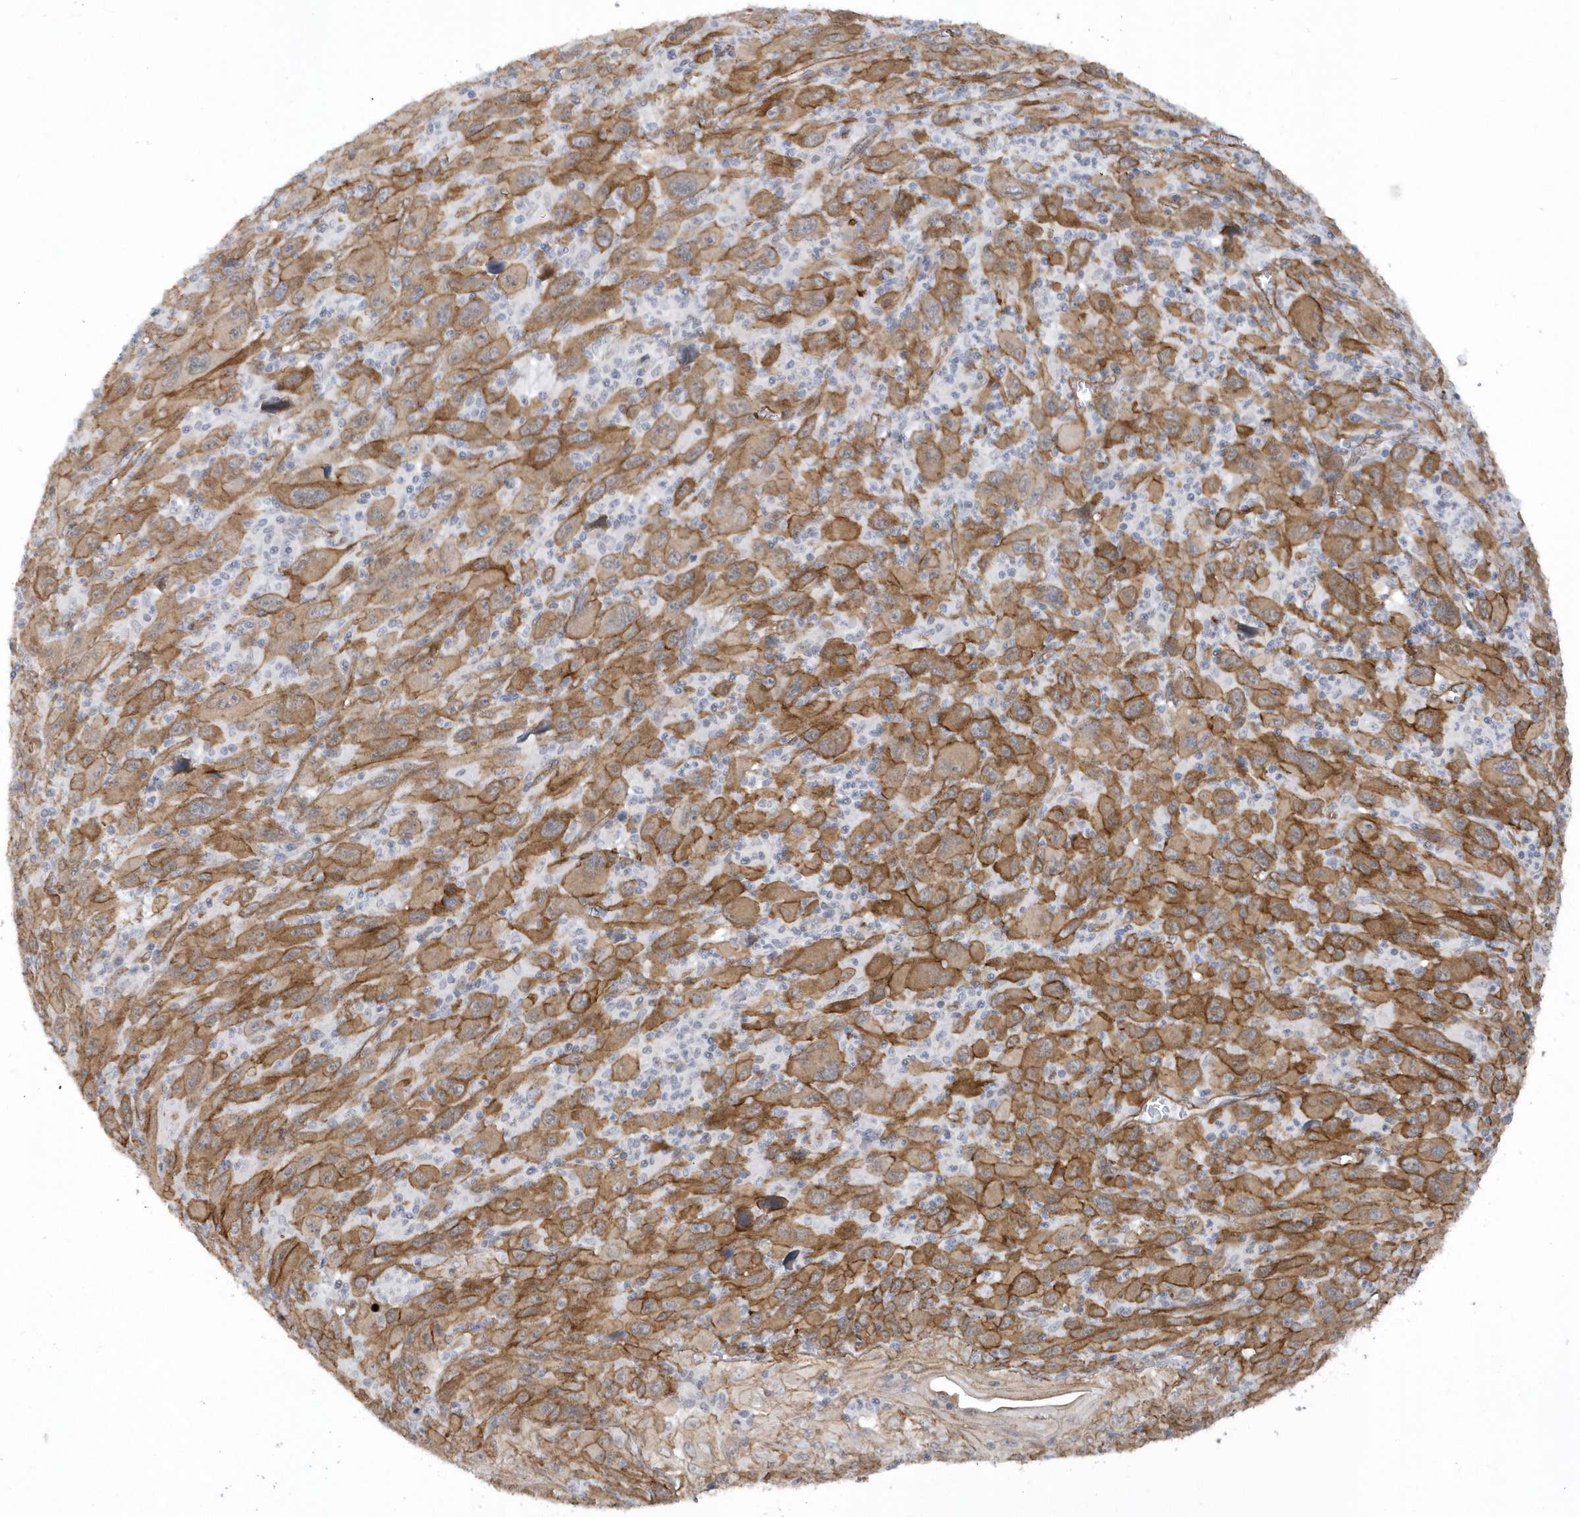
{"staining": {"intensity": "moderate", "quantity": ">75%", "location": "cytoplasmic/membranous"}, "tissue": "melanoma", "cell_type": "Tumor cells", "image_type": "cancer", "snomed": [{"axis": "morphology", "description": "Malignant melanoma, Metastatic site"}, {"axis": "topography", "description": "Skin"}], "caption": "Immunohistochemistry (IHC) of human melanoma displays medium levels of moderate cytoplasmic/membranous expression in approximately >75% of tumor cells.", "gene": "RAI14", "patient": {"sex": "female", "age": 56}}